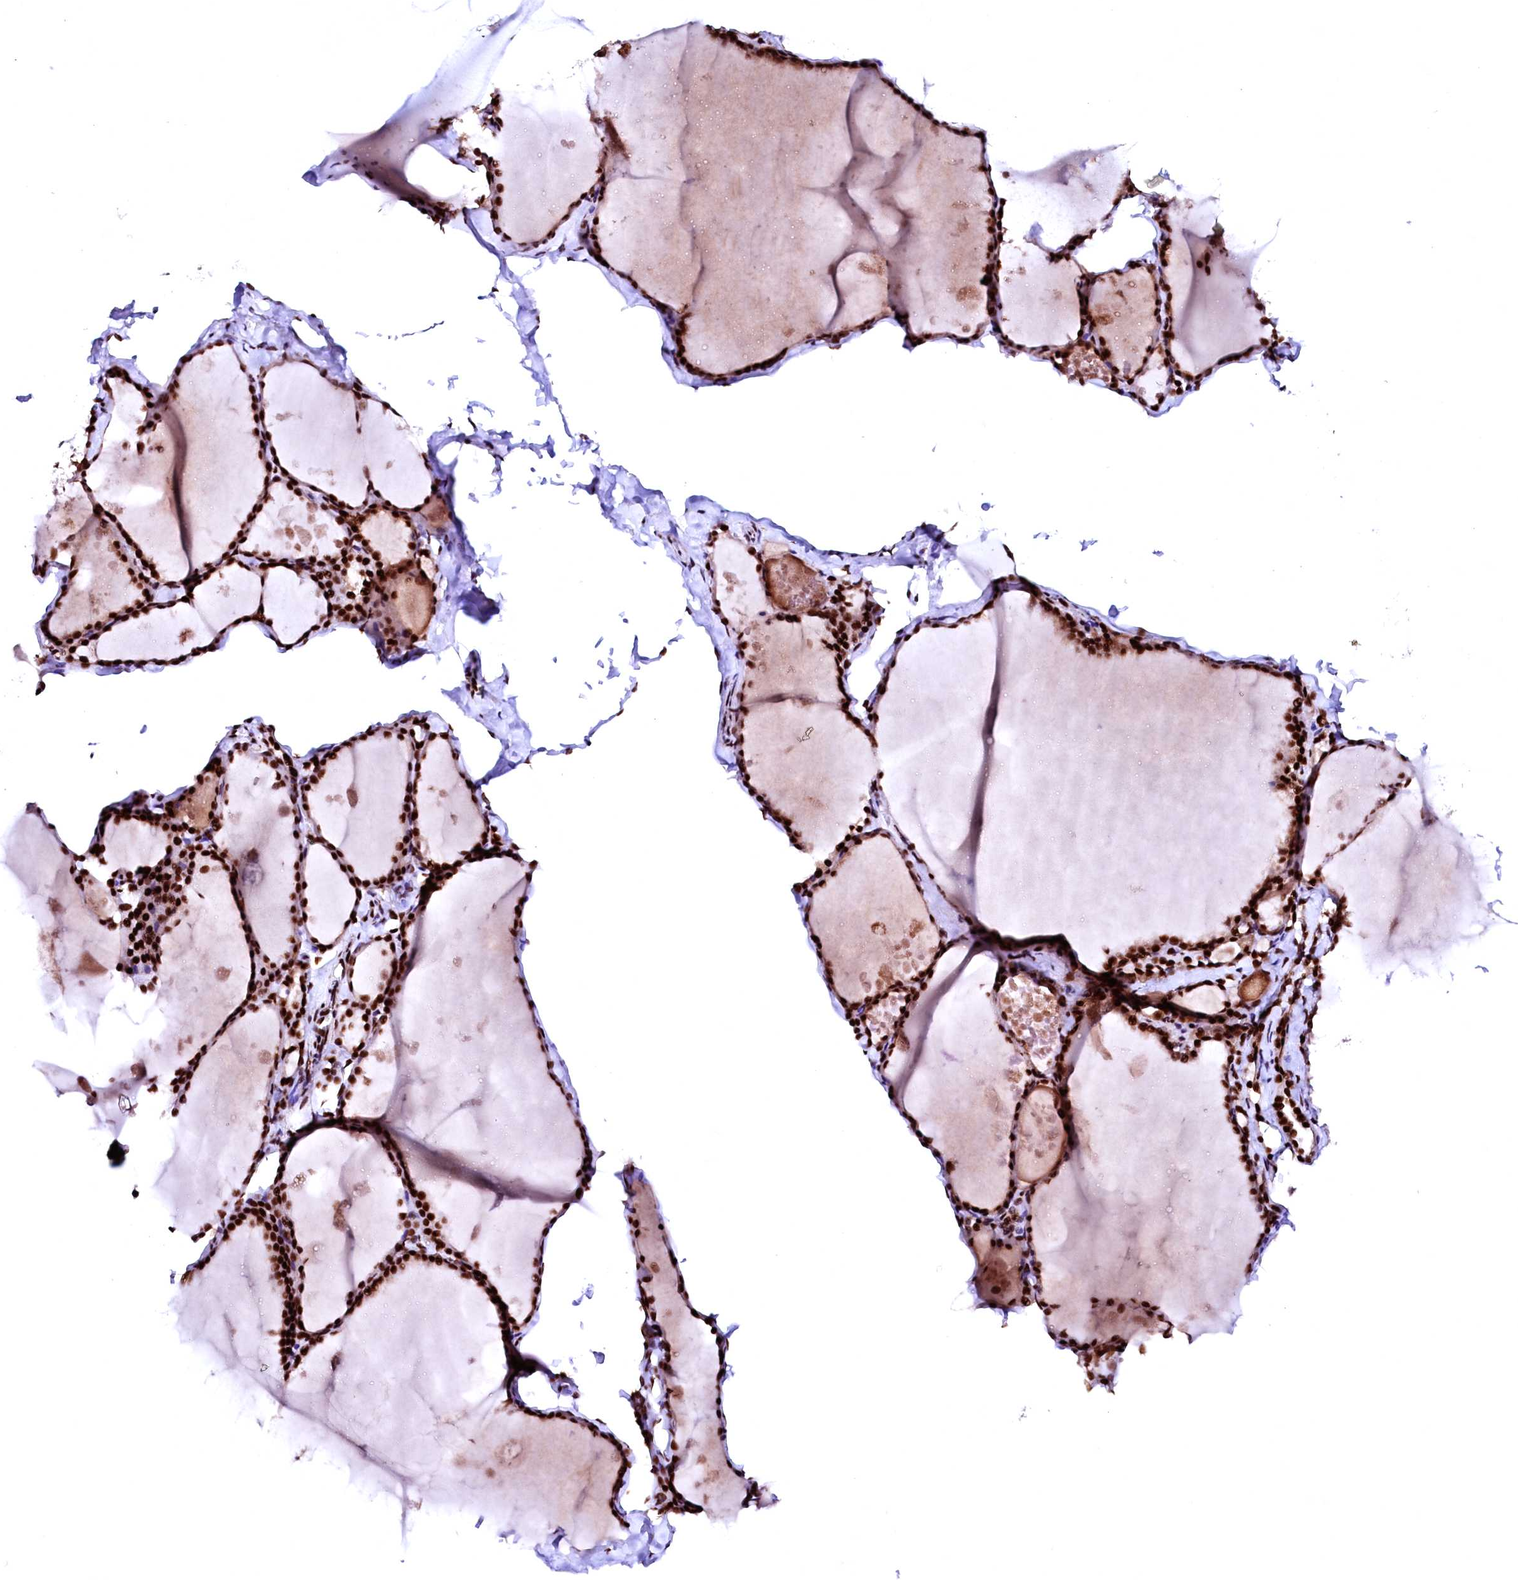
{"staining": {"intensity": "strong", "quantity": ">75%", "location": "nuclear"}, "tissue": "thyroid gland", "cell_type": "Glandular cells", "image_type": "normal", "snomed": [{"axis": "morphology", "description": "Normal tissue, NOS"}, {"axis": "topography", "description": "Thyroid gland"}], "caption": "IHC histopathology image of benign thyroid gland: human thyroid gland stained using immunohistochemistry (IHC) displays high levels of strong protein expression localized specifically in the nuclear of glandular cells, appearing as a nuclear brown color.", "gene": "CPSF6", "patient": {"sex": "male", "age": 56}}